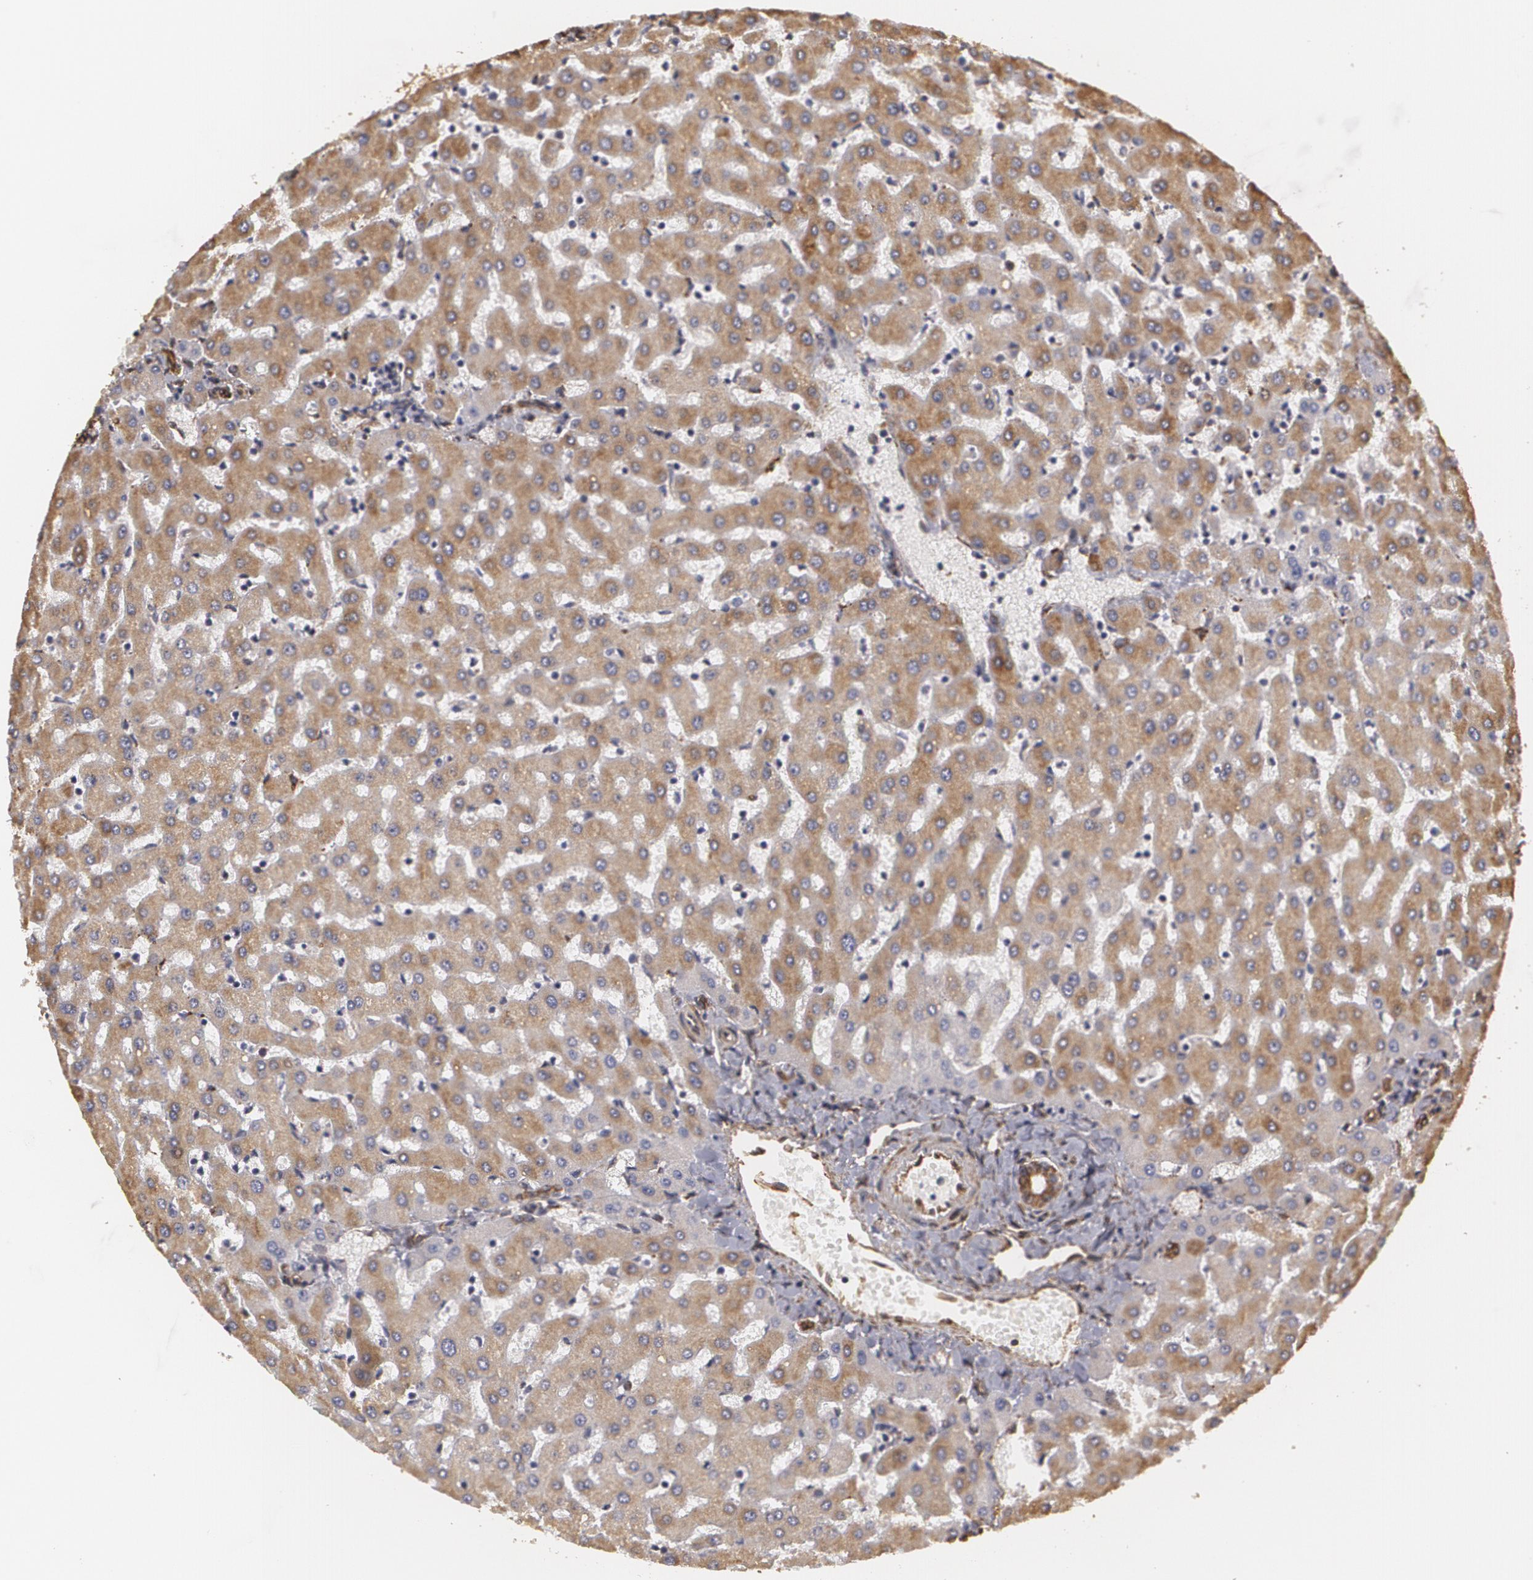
{"staining": {"intensity": "moderate", "quantity": ">75%", "location": "cytoplasmic/membranous"}, "tissue": "liver", "cell_type": "Cholangiocytes", "image_type": "normal", "snomed": [{"axis": "morphology", "description": "Normal tissue, NOS"}, {"axis": "topography", "description": "Liver"}], "caption": "DAB (3,3'-diaminobenzidine) immunohistochemical staining of normal liver exhibits moderate cytoplasmic/membranous protein staining in about >75% of cholangiocytes.", "gene": "CYB5R3", "patient": {"sex": "female", "age": 27}}